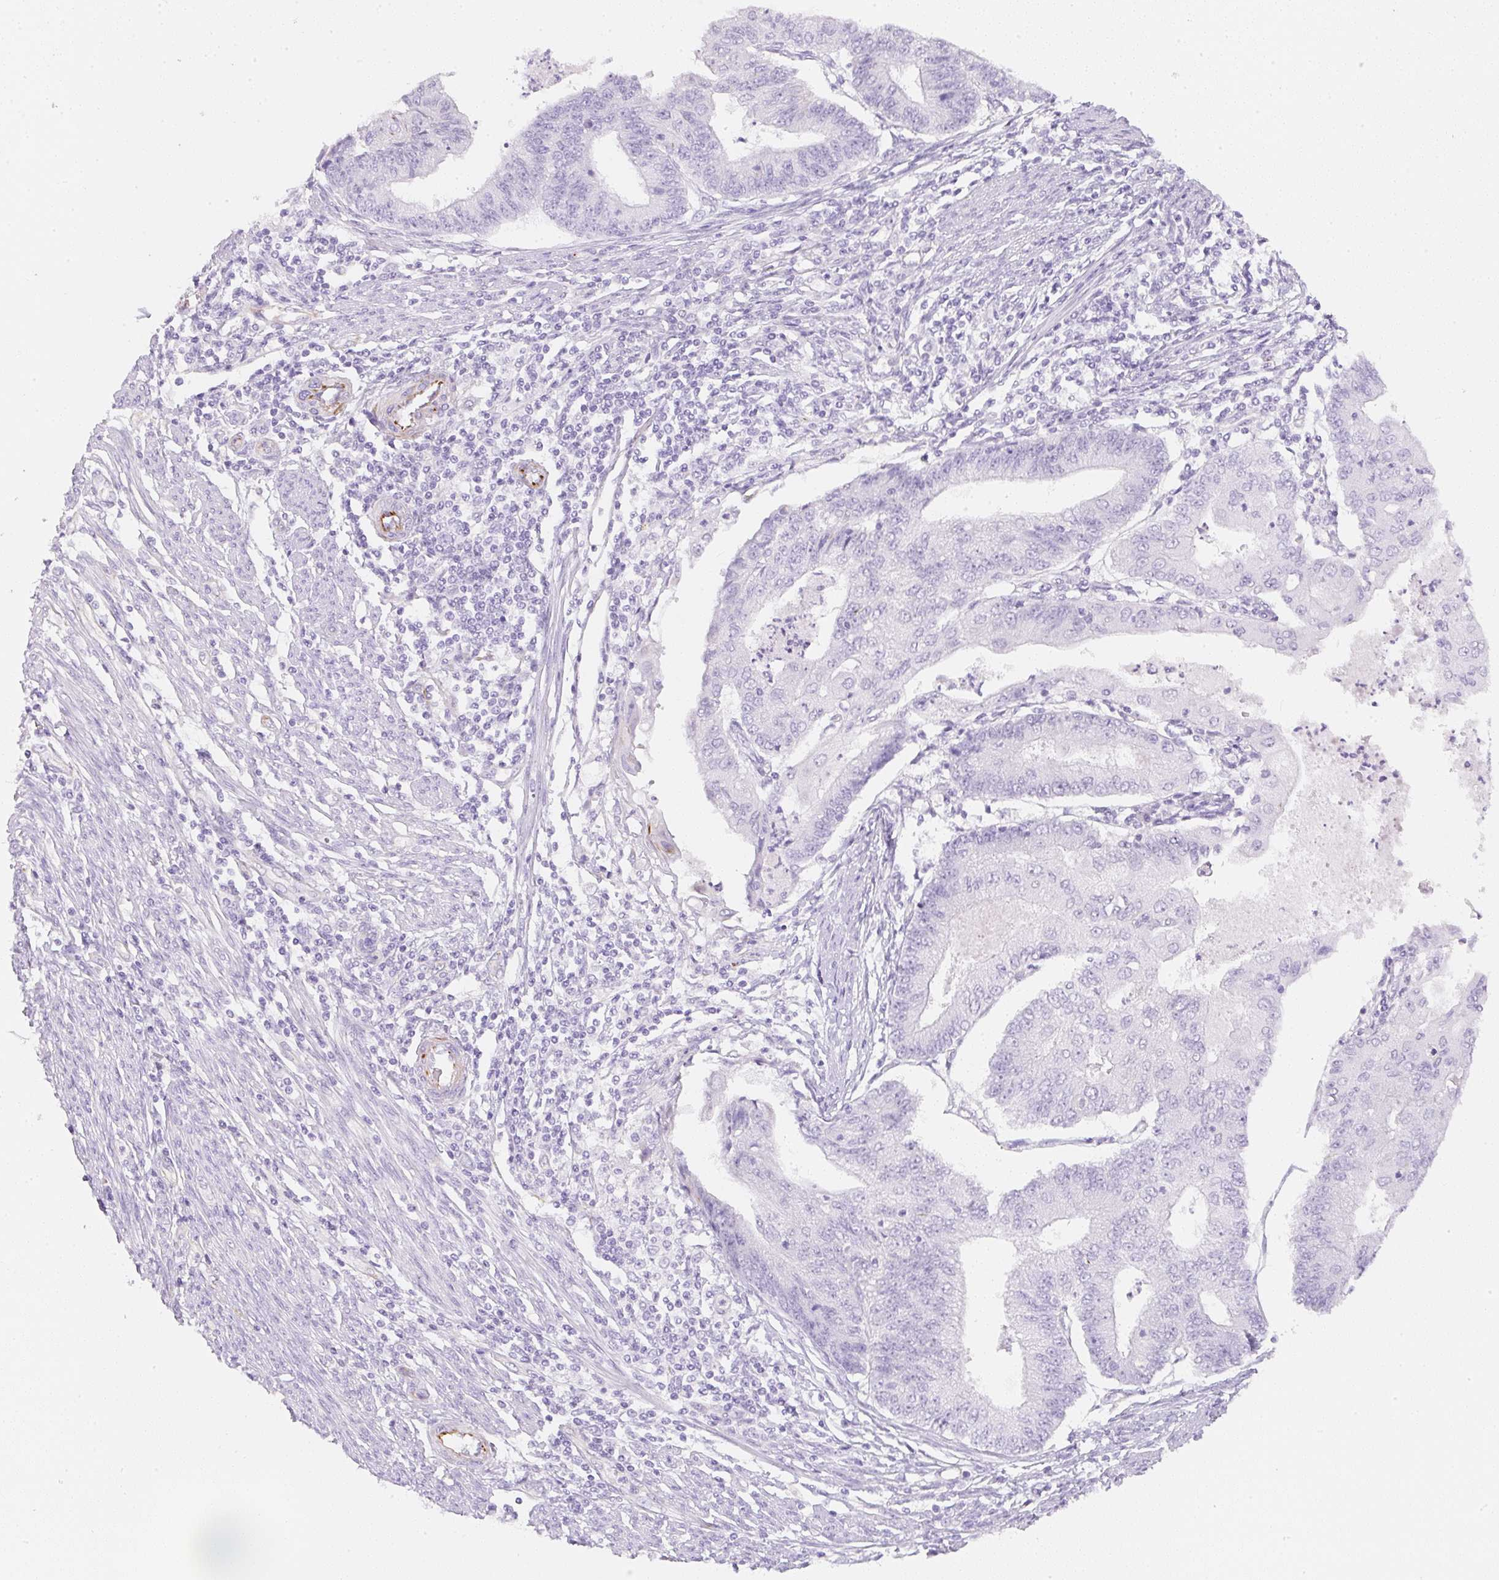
{"staining": {"intensity": "negative", "quantity": "none", "location": "none"}, "tissue": "endometrial cancer", "cell_type": "Tumor cells", "image_type": "cancer", "snomed": [{"axis": "morphology", "description": "Adenocarcinoma, NOS"}, {"axis": "topography", "description": "Endometrium"}], "caption": "Tumor cells show no significant expression in adenocarcinoma (endometrial). (DAB immunohistochemistry (IHC) visualized using brightfield microscopy, high magnification).", "gene": "ZNF689", "patient": {"sex": "female", "age": 56}}